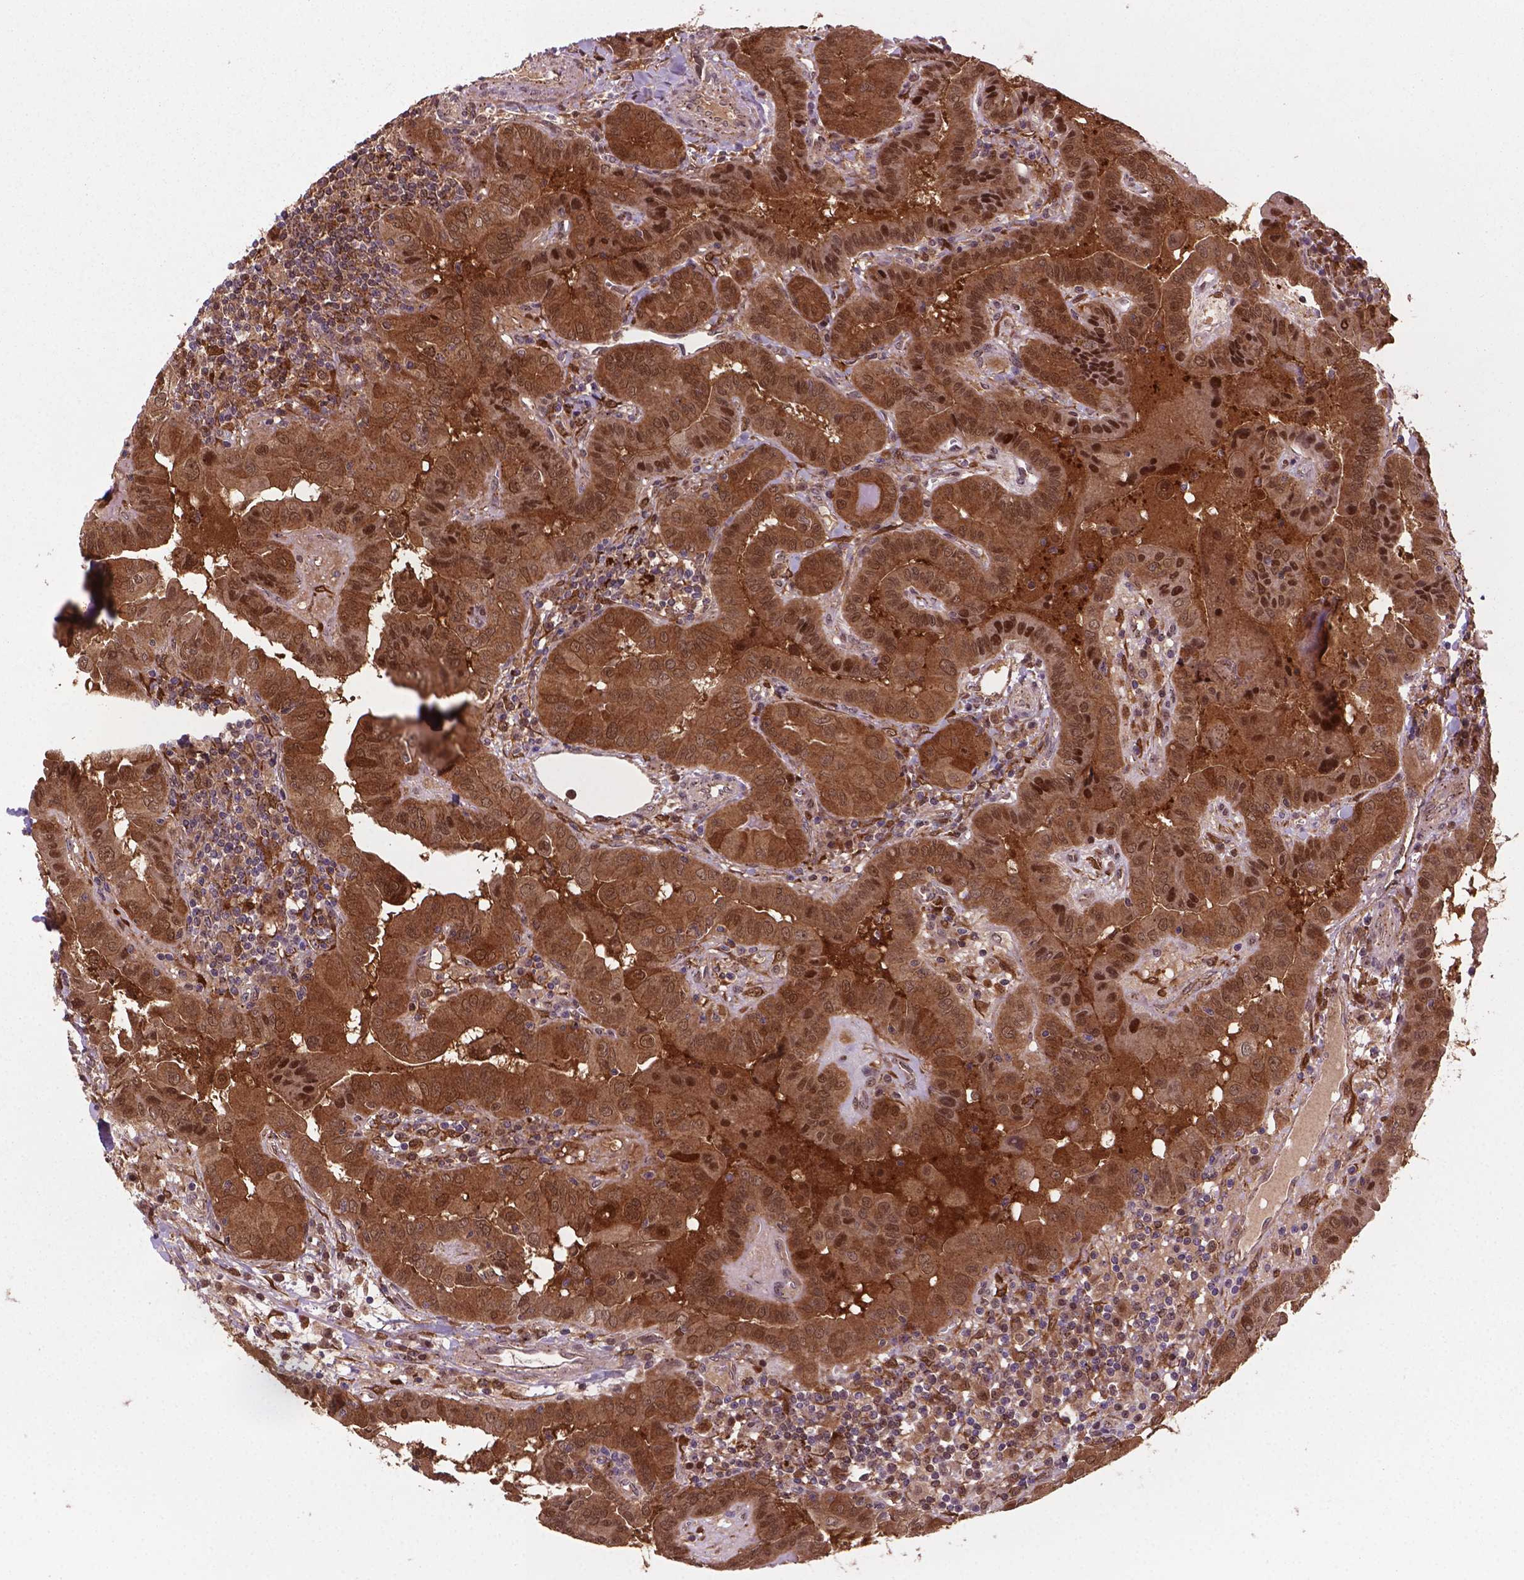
{"staining": {"intensity": "moderate", "quantity": ">75%", "location": "cytoplasmic/membranous,nuclear"}, "tissue": "thyroid cancer", "cell_type": "Tumor cells", "image_type": "cancer", "snomed": [{"axis": "morphology", "description": "Papillary adenocarcinoma, NOS"}, {"axis": "topography", "description": "Thyroid gland"}], "caption": "Tumor cells reveal medium levels of moderate cytoplasmic/membranous and nuclear positivity in approximately >75% of cells in human papillary adenocarcinoma (thyroid). Nuclei are stained in blue.", "gene": "PLIN3", "patient": {"sex": "female", "age": 37}}